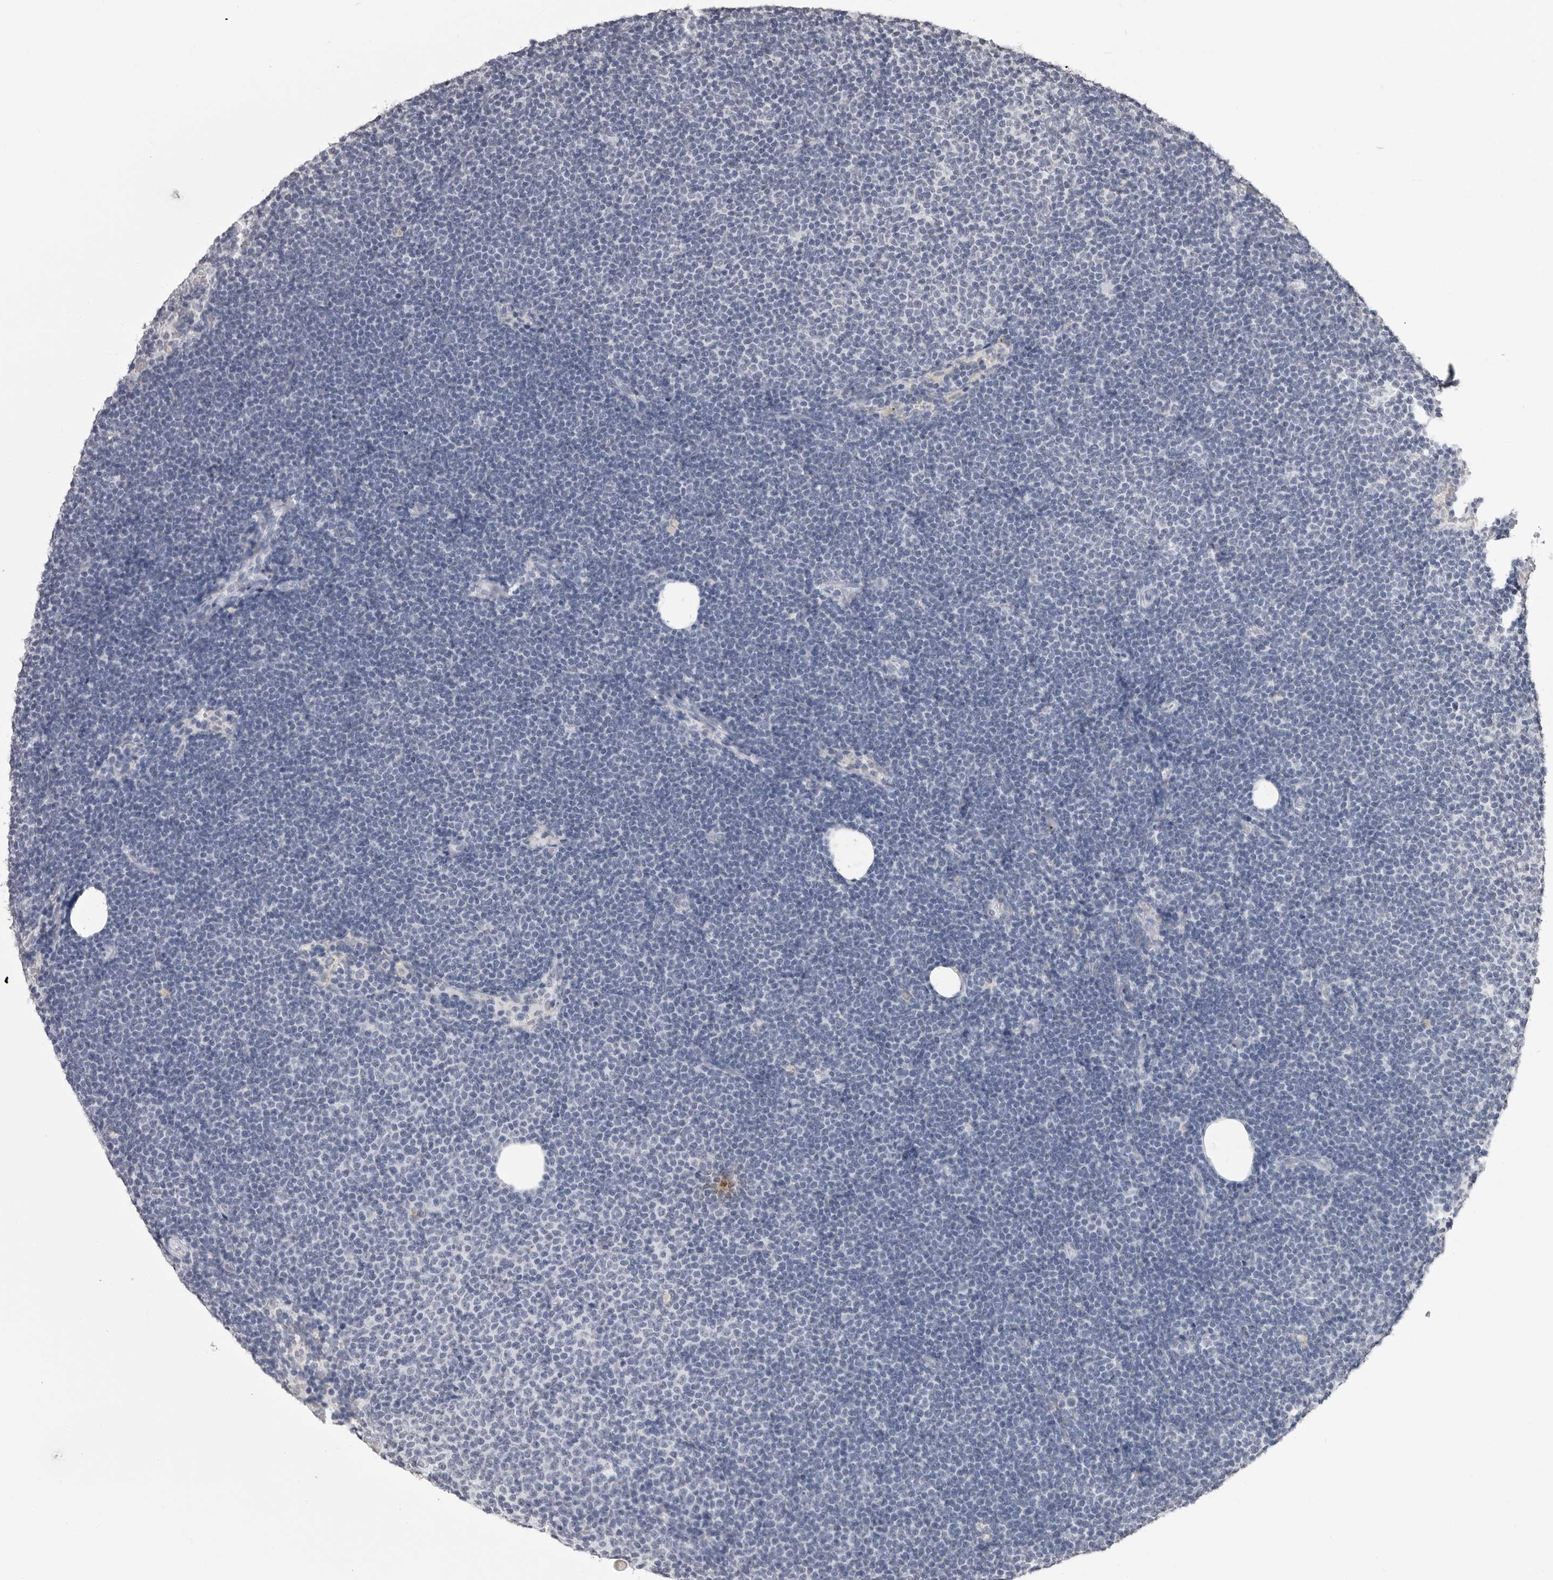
{"staining": {"intensity": "negative", "quantity": "none", "location": "none"}, "tissue": "lymphoma", "cell_type": "Tumor cells", "image_type": "cancer", "snomed": [{"axis": "morphology", "description": "Malignant lymphoma, non-Hodgkin's type, Low grade"}, {"axis": "topography", "description": "Lymph node"}], "caption": "Tumor cells show no significant positivity in low-grade malignant lymphoma, non-Hodgkin's type.", "gene": "HEPACAM", "patient": {"sex": "female", "age": 53}}